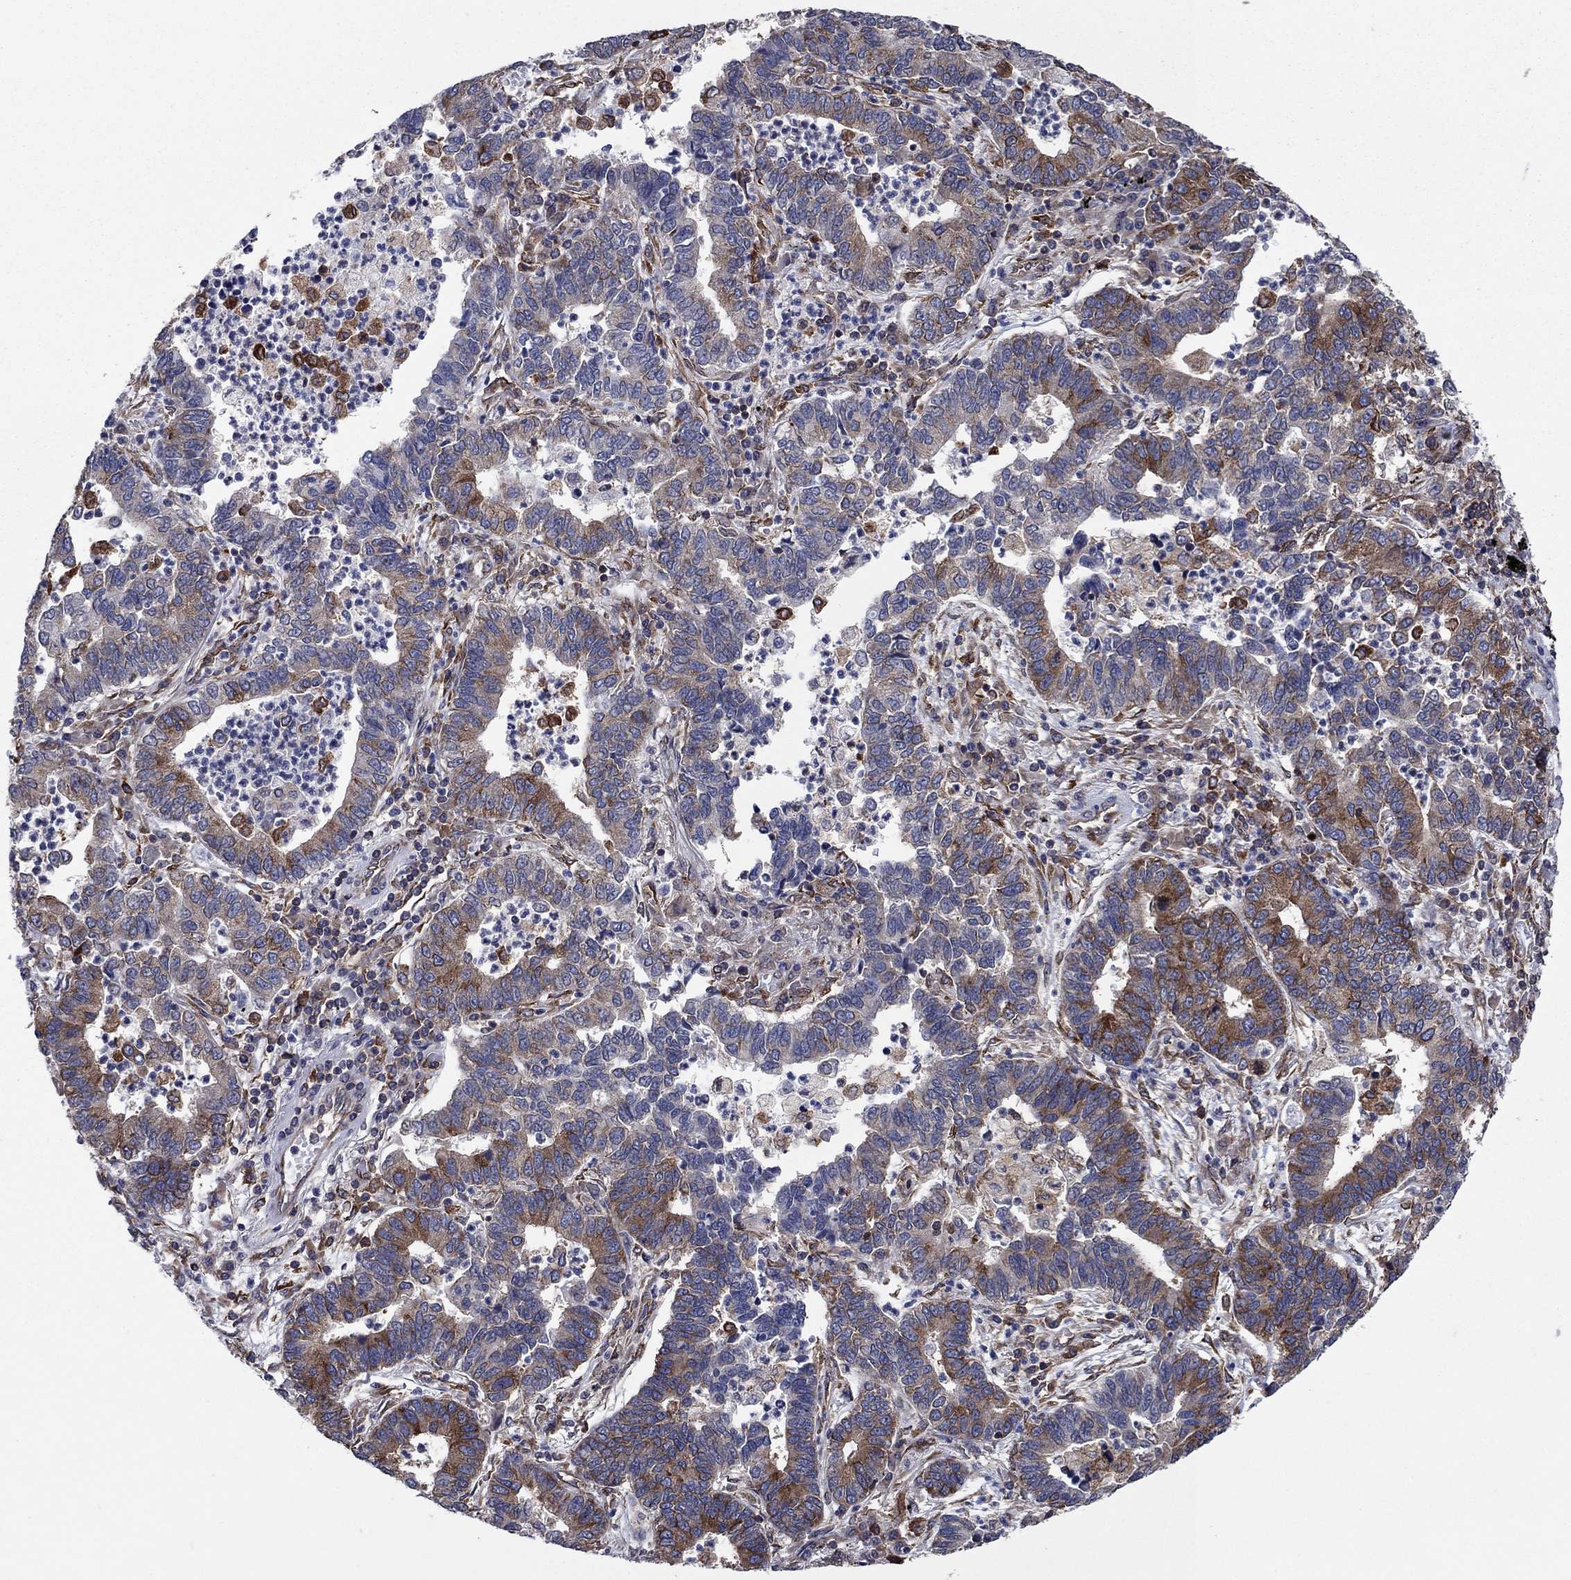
{"staining": {"intensity": "strong", "quantity": "<25%", "location": "cytoplasmic/membranous"}, "tissue": "lung cancer", "cell_type": "Tumor cells", "image_type": "cancer", "snomed": [{"axis": "morphology", "description": "Adenocarcinoma, NOS"}, {"axis": "topography", "description": "Lung"}], "caption": "Immunohistochemical staining of lung adenocarcinoma displays medium levels of strong cytoplasmic/membranous protein staining in approximately <25% of tumor cells.", "gene": "YBX1", "patient": {"sex": "female", "age": 57}}